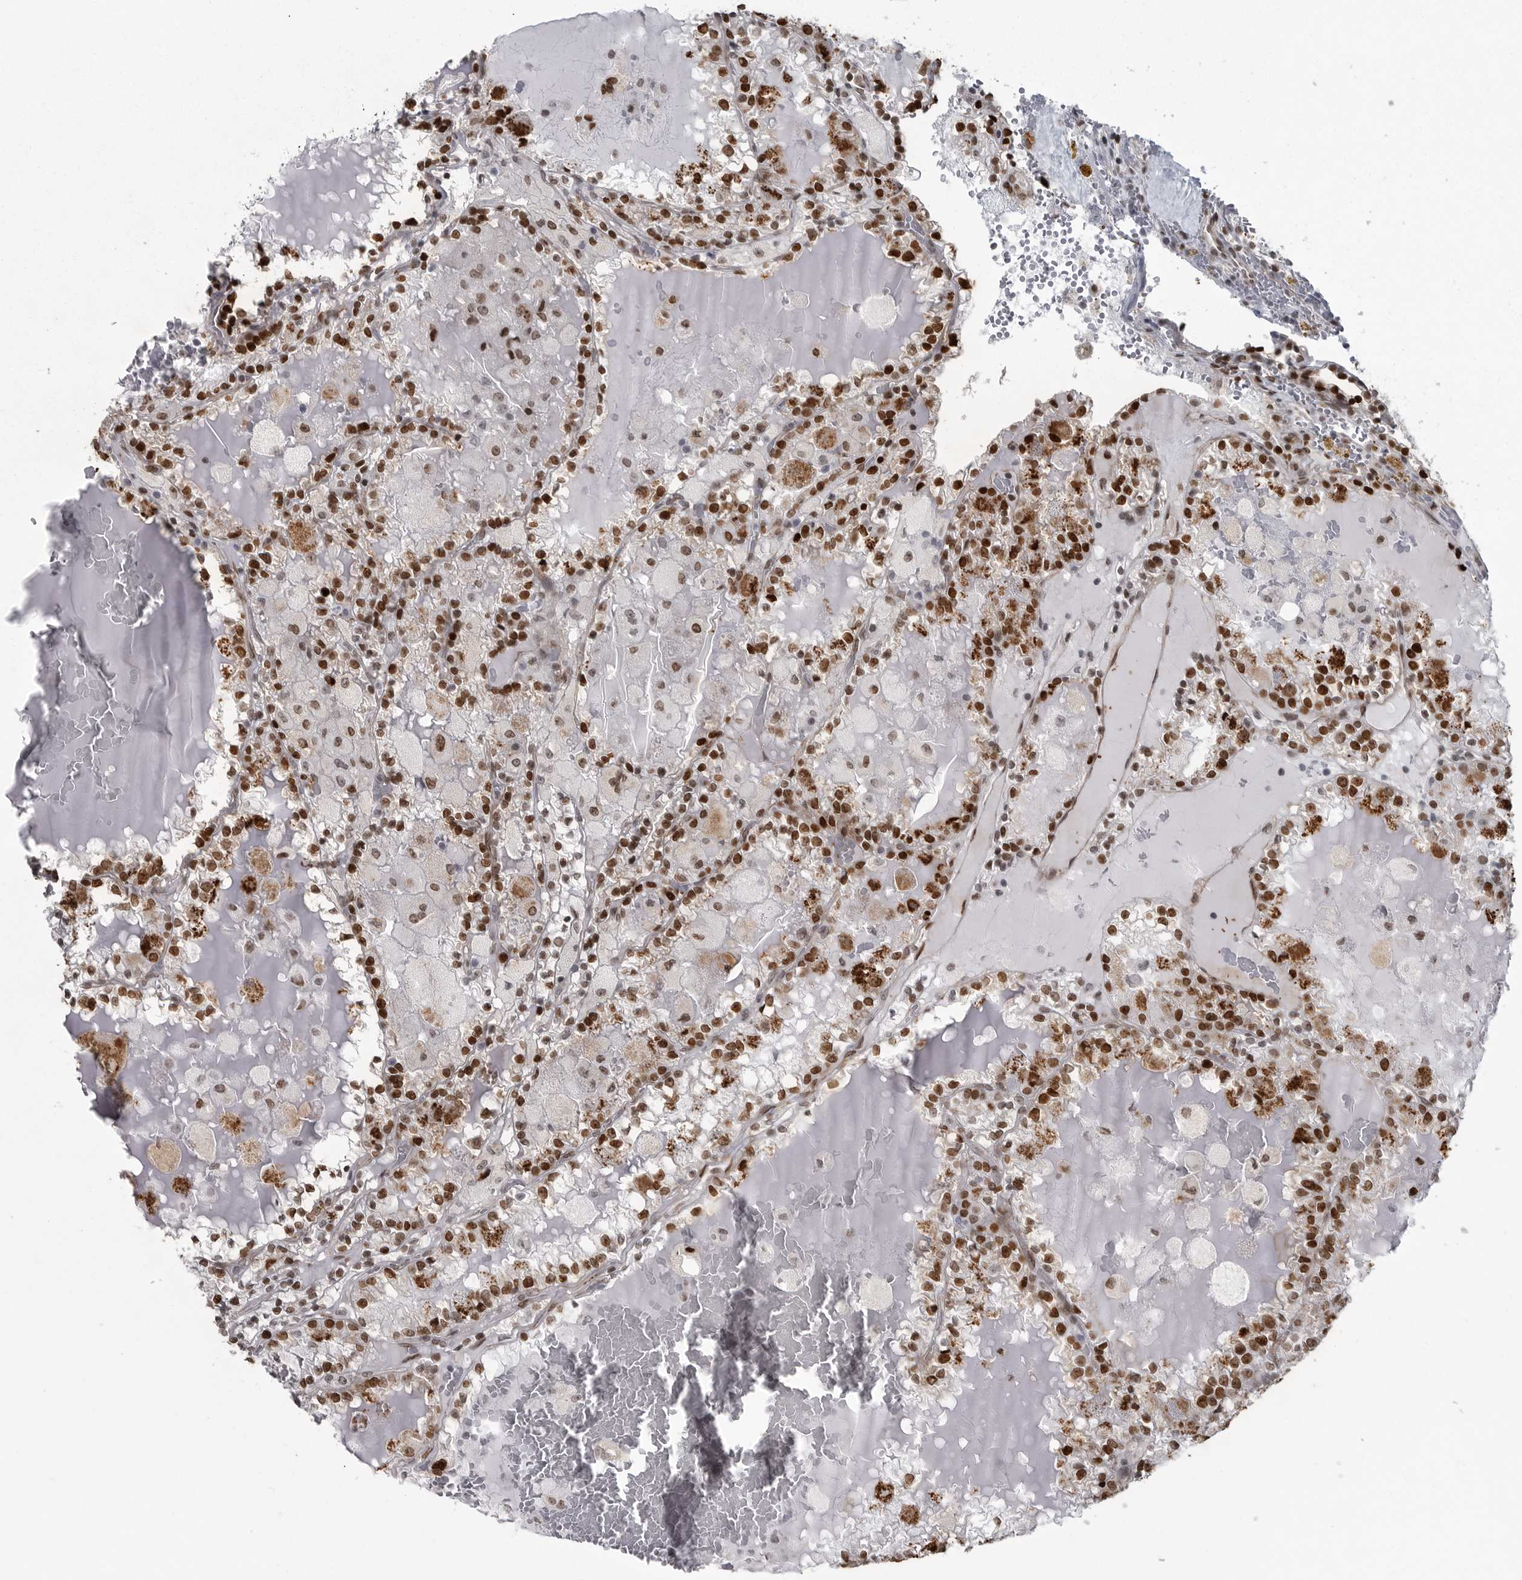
{"staining": {"intensity": "strong", "quantity": ">75%", "location": "nuclear"}, "tissue": "renal cancer", "cell_type": "Tumor cells", "image_type": "cancer", "snomed": [{"axis": "morphology", "description": "Adenocarcinoma, NOS"}, {"axis": "topography", "description": "Kidney"}], "caption": "Adenocarcinoma (renal) stained for a protein (brown) reveals strong nuclear positive positivity in approximately >75% of tumor cells.", "gene": "HMGN3", "patient": {"sex": "female", "age": 56}}